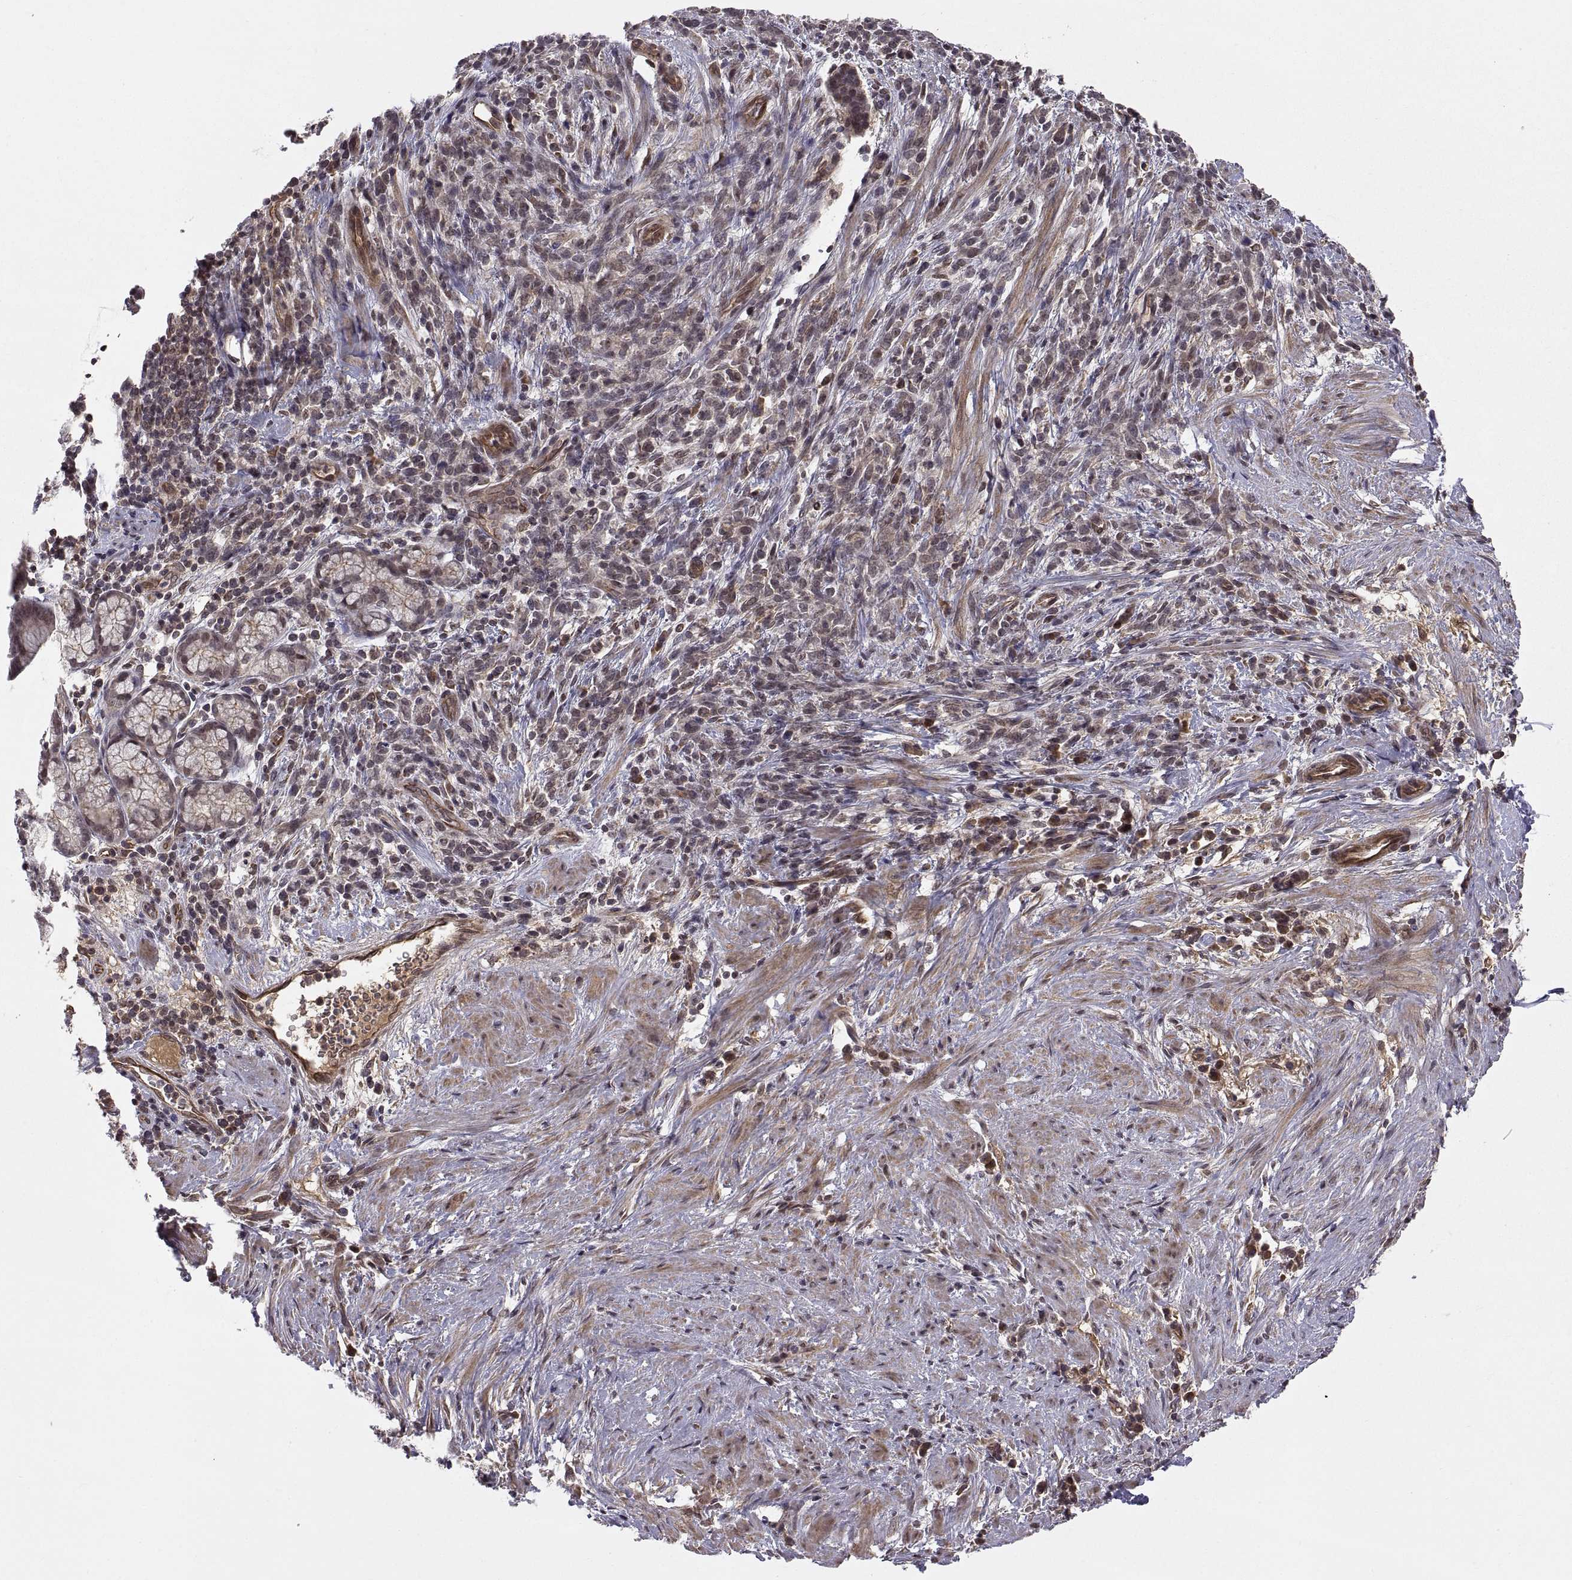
{"staining": {"intensity": "weak", "quantity": "25%-75%", "location": "cytoplasmic/membranous"}, "tissue": "stomach cancer", "cell_type": "Tumor cells", "image_type": "cancer", "snomed": [{"axis": "morphology", "description": "Adenocarcinoma, NOS"}, {"axis": "topography", "description": "Stomach"}], "caption": "IHC (DAB) staining of human stomach cancer (adenocarcinoma) demonstrates weak cytoplasmic/membranous protein positivity in approximately 25%-75% of tumor cells. (DAB (3,3'-diaminobenzidine) IHC, brown staining for protein, blue staining for nuclei).", "gene": "ABL2", "patient": {"sex": "female", "age": 57}}